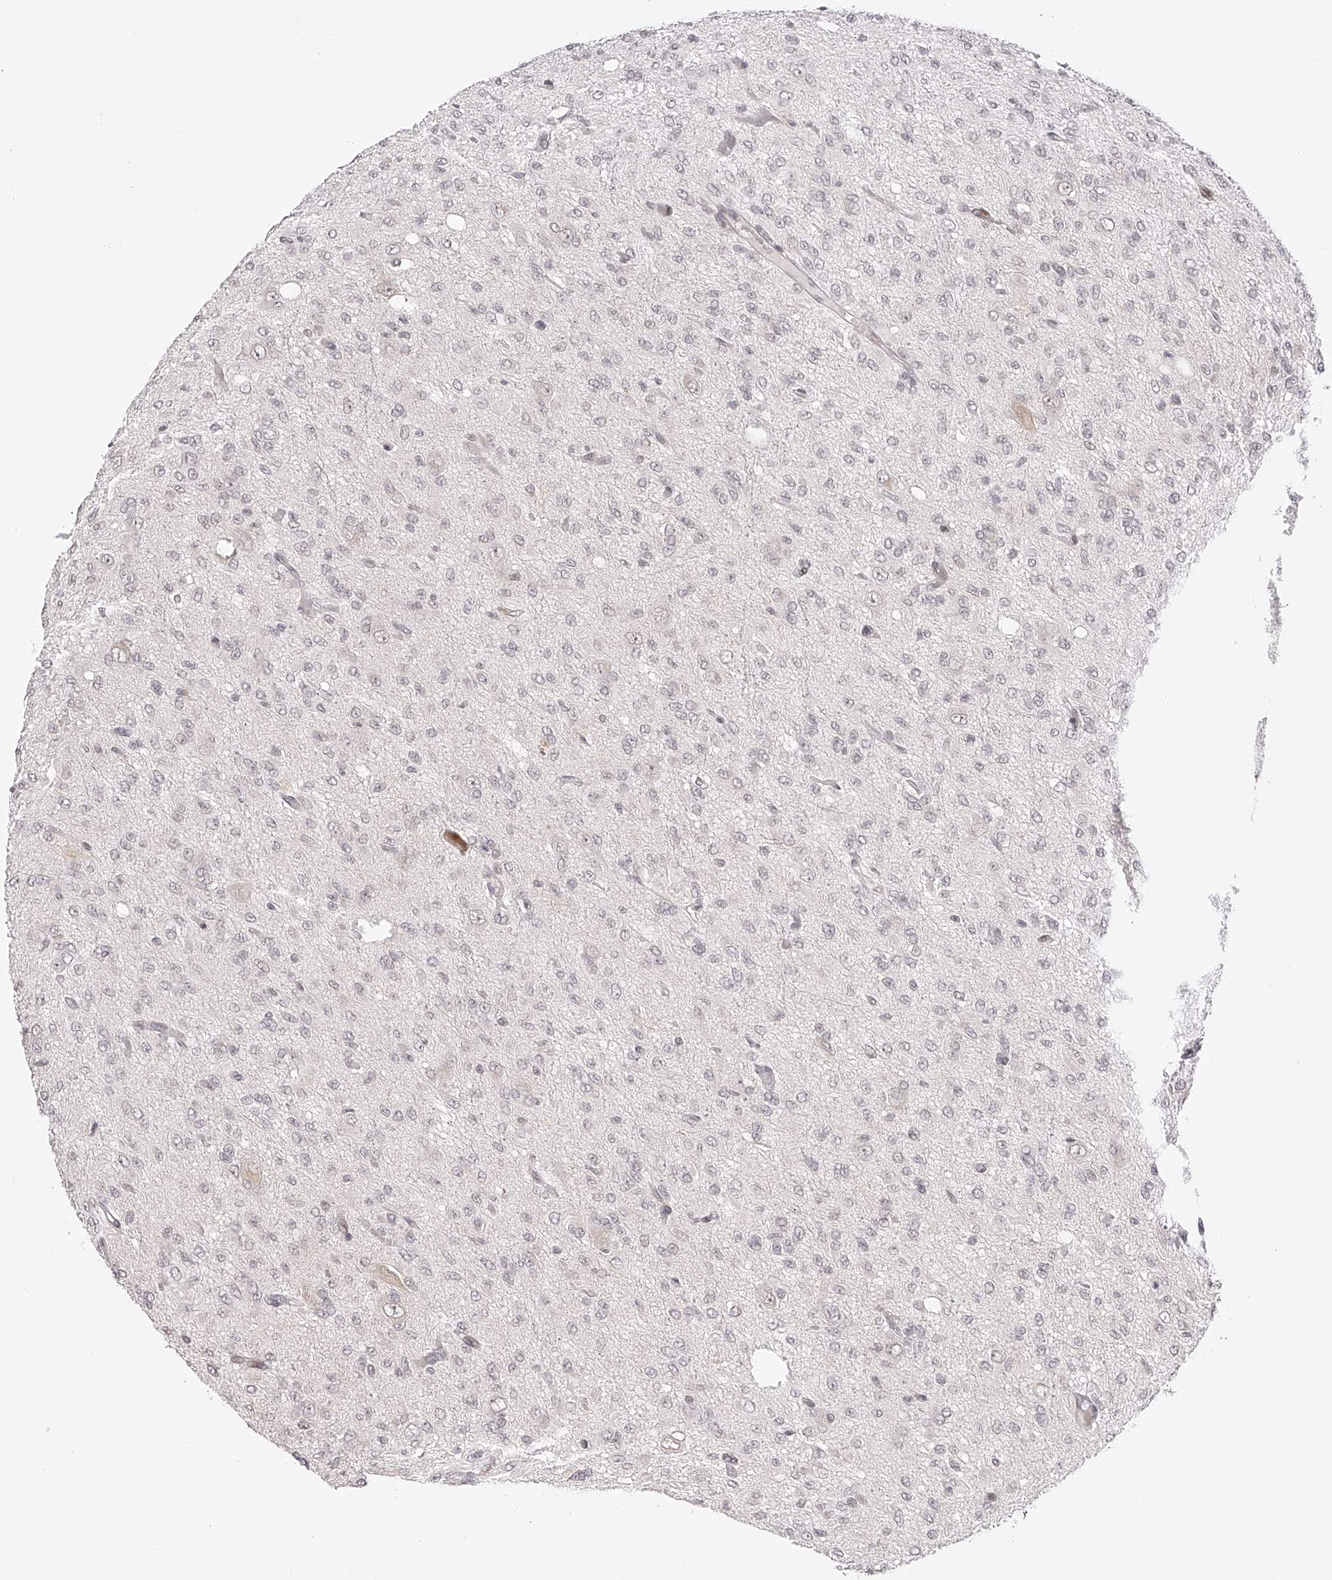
{"staining": {"intensity": "negative", "quantity": "none", "location": "none"}, "tissue": "glioma", "cell_type": "Tumor cells", "image_type": "cancer", "snomed": [{"axis": "morphology", "description": "Glioma, malignant, High grade"}, {"axis": "topography", "description": "Brain"}], "caption": "Tumor cells show no significant positivity in glioma. (DAB (3,3'-diaminobenzidine) immunohistochemistry with hematoxylin counter stain).", "gene": "PLEKHG1", "patient": {"sex": "female", "age": 59}}